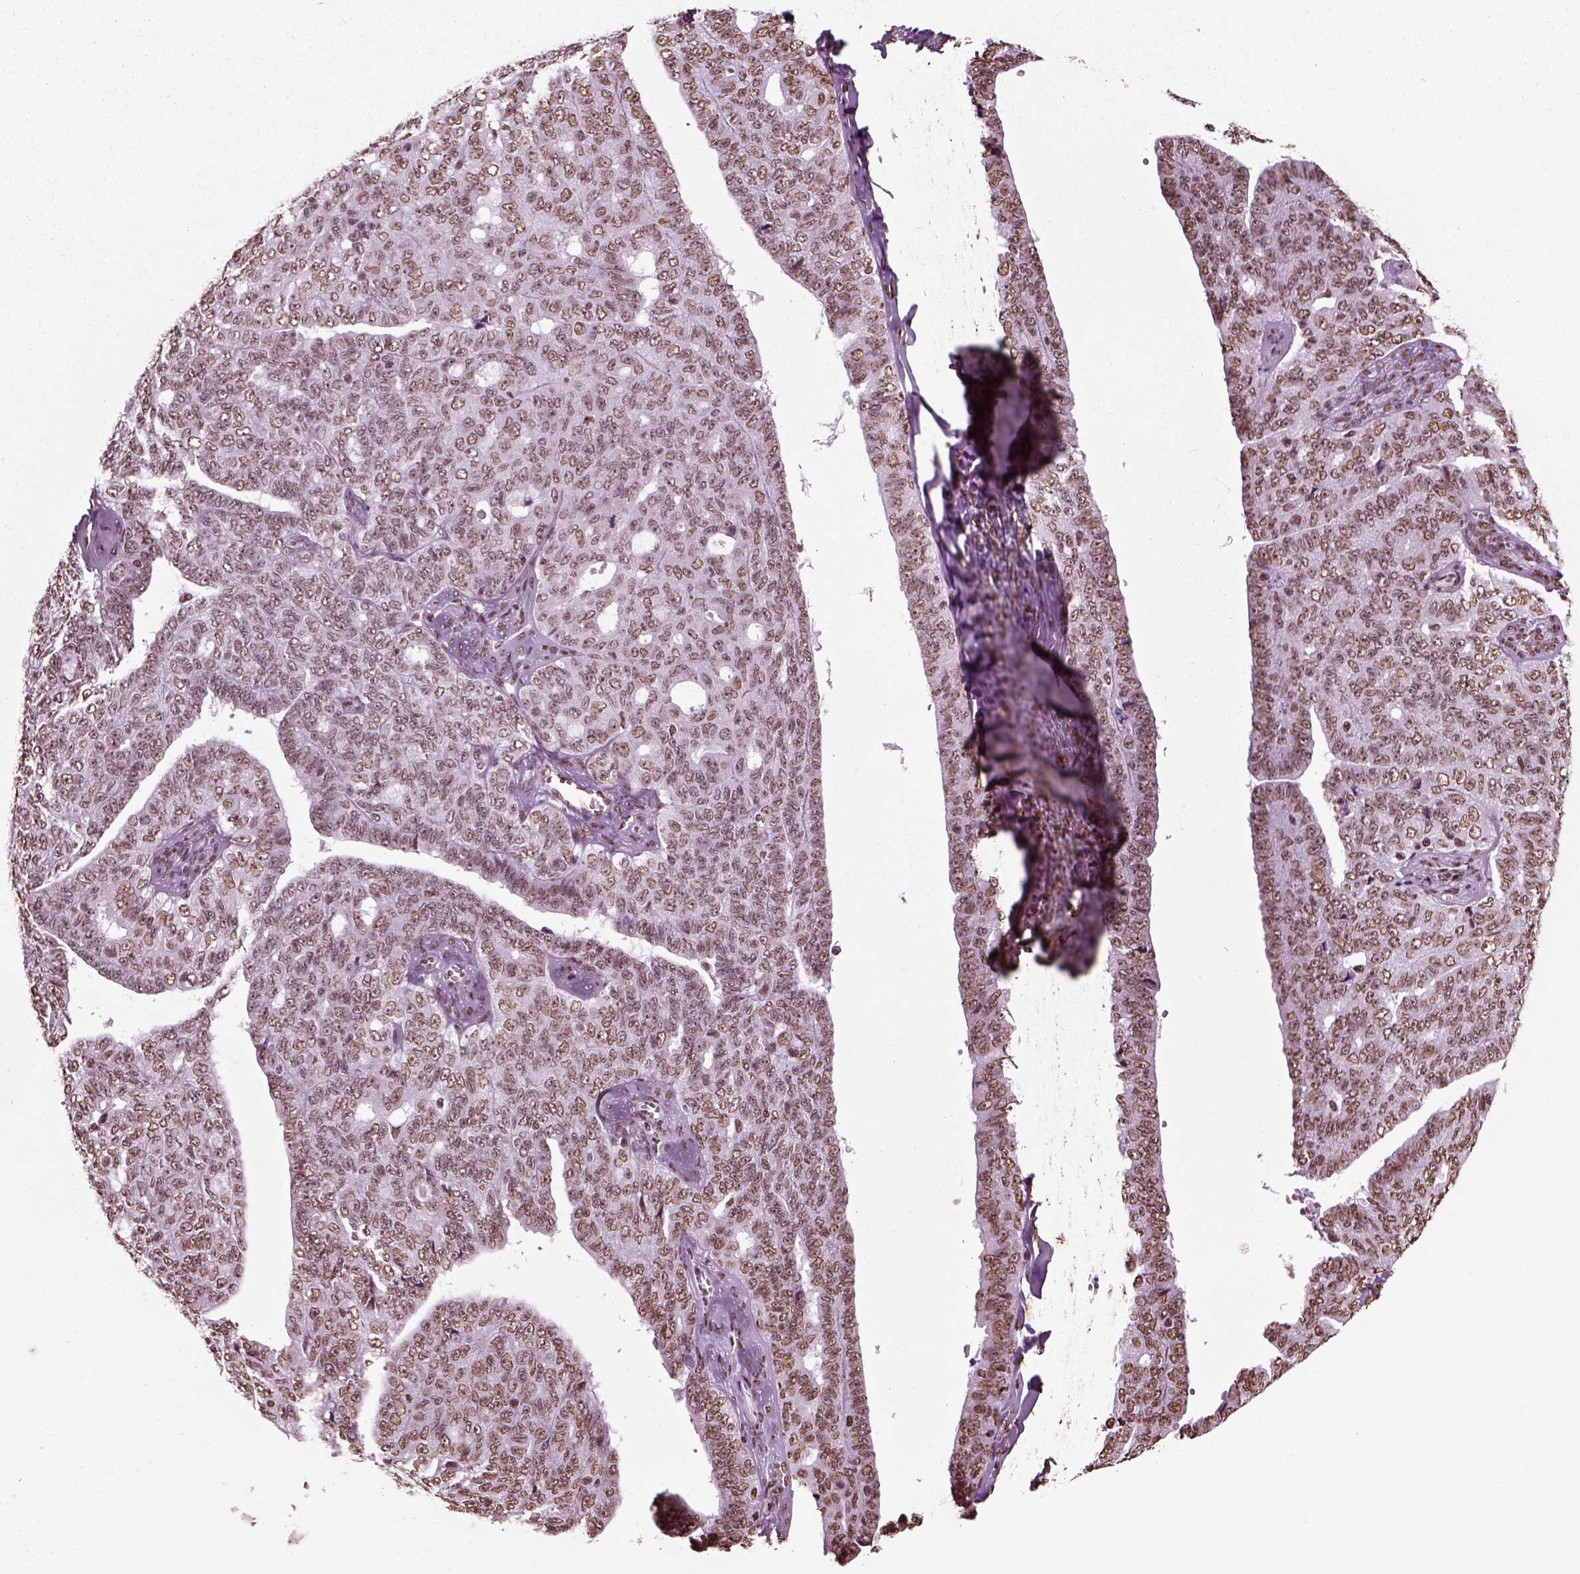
{"staining": {"intensity": "weak", "quantity": ">75%", "location": "nuclear"}, "tissue": "ovarian cancer", "cell_type": "Tumor cells", "image_type": "cancer", "snomed": [{"axis": "morphology", "description": "Cystadenocarcinoma, serous, NOS"}, {"axis": "topography", "description": "Ovary"}], "caption": "Immunohistochemistry (IHC) image of neoplastic tissue: human ovarian cancer (serous cystadenocarcinoma) stained using immunohistochemistry demonstrates low levels of weak protein expression localized specifically in the nuclear of tumor cells, appearing as a nuclear brown color.", "gene": "POLR1H", "patient": {"sex": "female", "age": 71}}